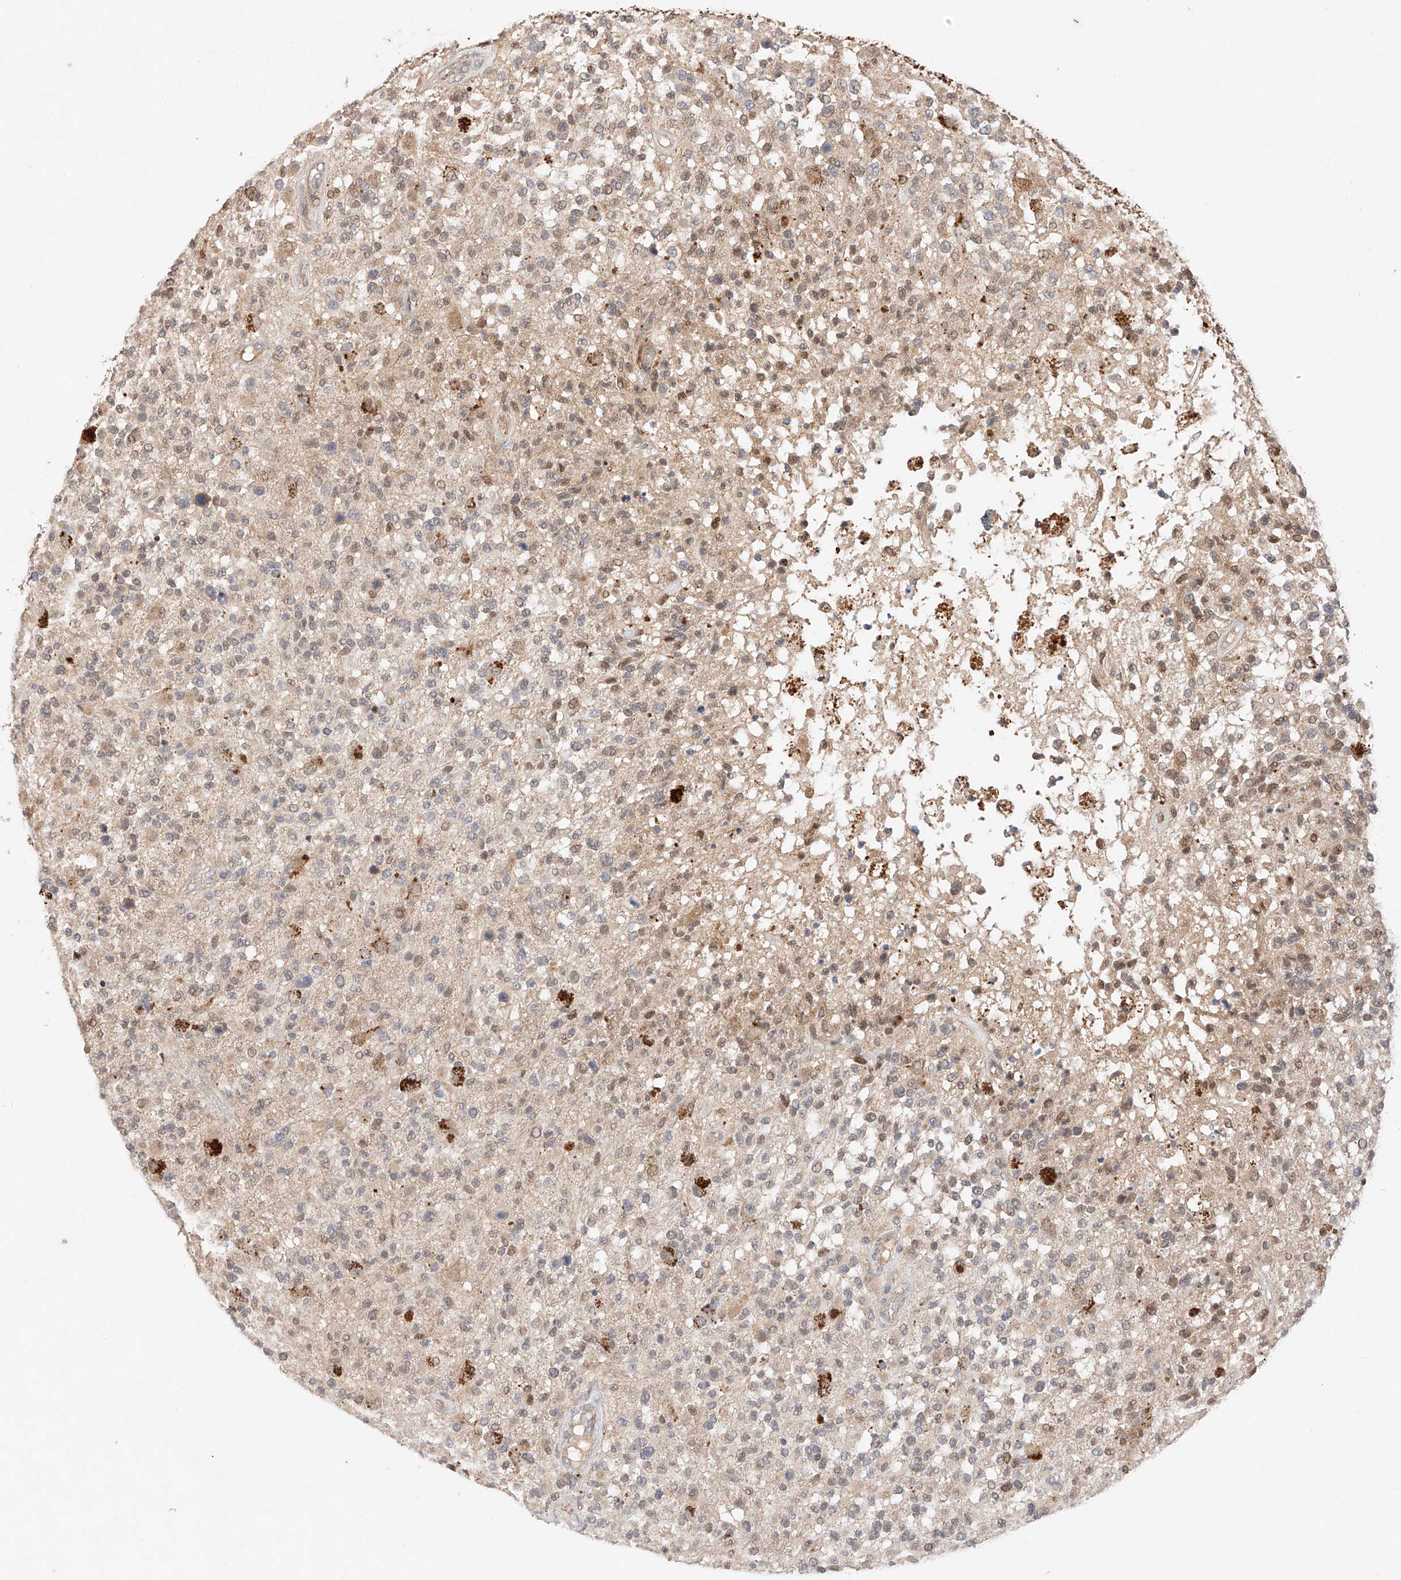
{"staining": {"intensity": "weak", "quantity": "25%-75%", "location": "cytoplasmic/membranous,nuclear"}, "tissue": "glioma", "cell_type": "Tumor cells", "image_type": "cancer", "snomed": [{"axis": "morphology", "description": "Glioma, malignant, High grade"}, {"axis": "morphology", "description": "Glioblastoma, NOS"}, {"axis": "topography", "description": "Brain"}], "caption": "Immunohistochemistry (IHC) staining of glioblastoma, which shows low levels of weak cytoplasmic/membranous and nuclear staining in approximately 25%-75% of tumor cells indicating weak cytoplasmic/membranous and nuclear protein positivity. The staining was performed using DAB (3,3'-diaminobenzidine) (brown) for protein detection and nuclei were counterstained in hematoxylin (blue).", "gene": "GCNT1", "patient": {"sex": "male", "age": 60}}